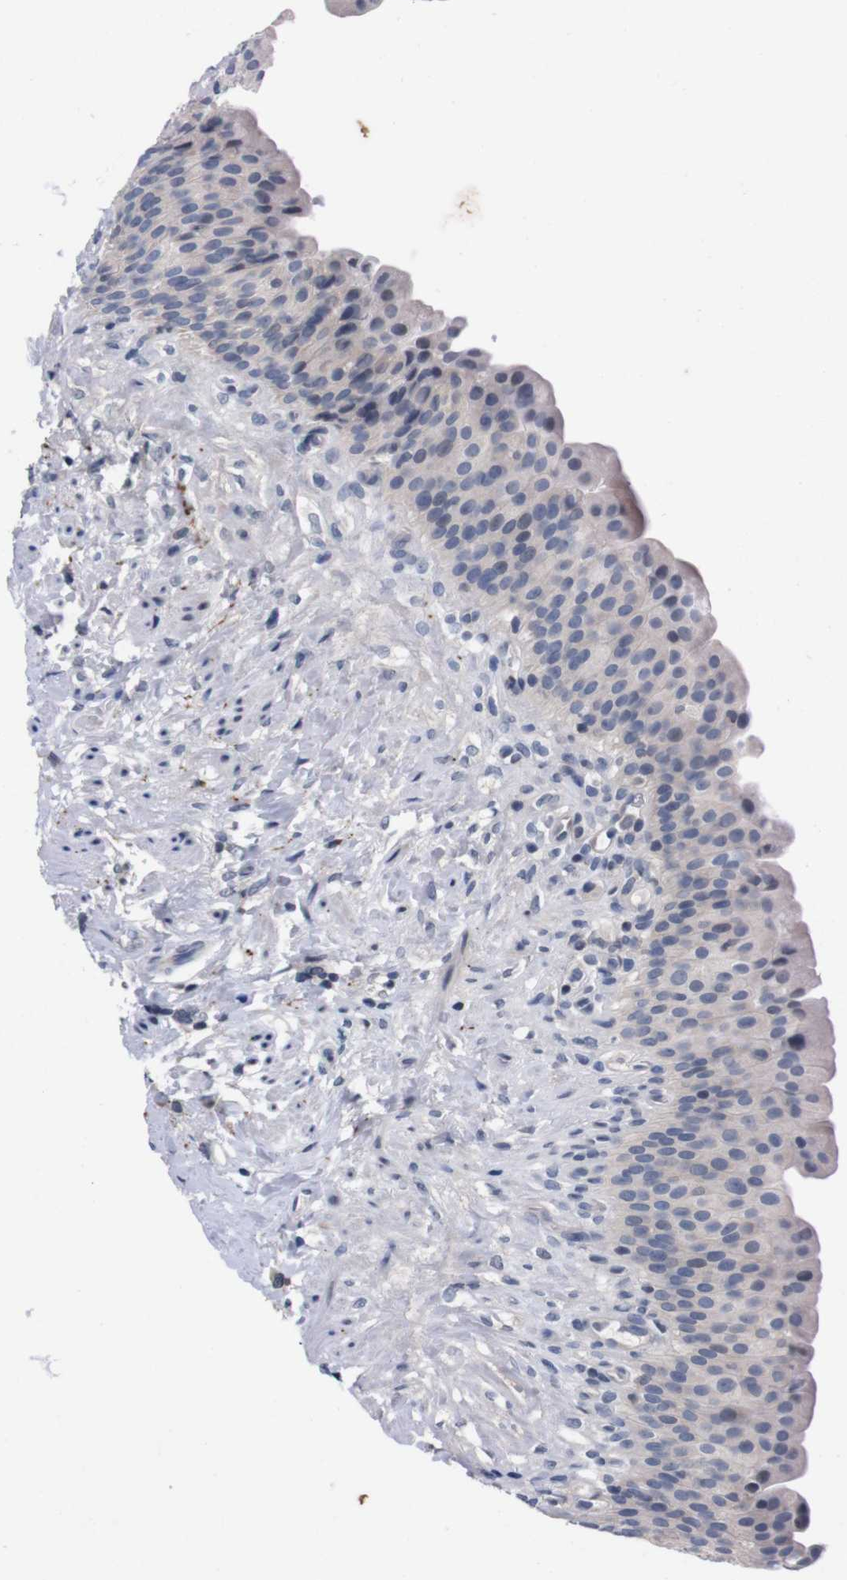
{"staining": {"intensity": "negative", "quantity": "none", "location": "none"}, "tissue": "urinary bladder", "cell_type": "Urothelial cells", "image_type": "normal", "snomed": [{"axis": "morphology", "description": "Normal tissue, NOS"}, {"axis": "topography", "description": "Urinary bladder"}], "caption": "High power microscopy image of an immunohistochemistry (IHC) micrograph of benign urinary bladder, revealing no significant expression in urothelial cells. (Brightfield microscopy of DAB immunohistochemistry (IHC) at high magnification).", "gene": "TNFRSF21", "patient": {"sex": "female", "age": 79}}